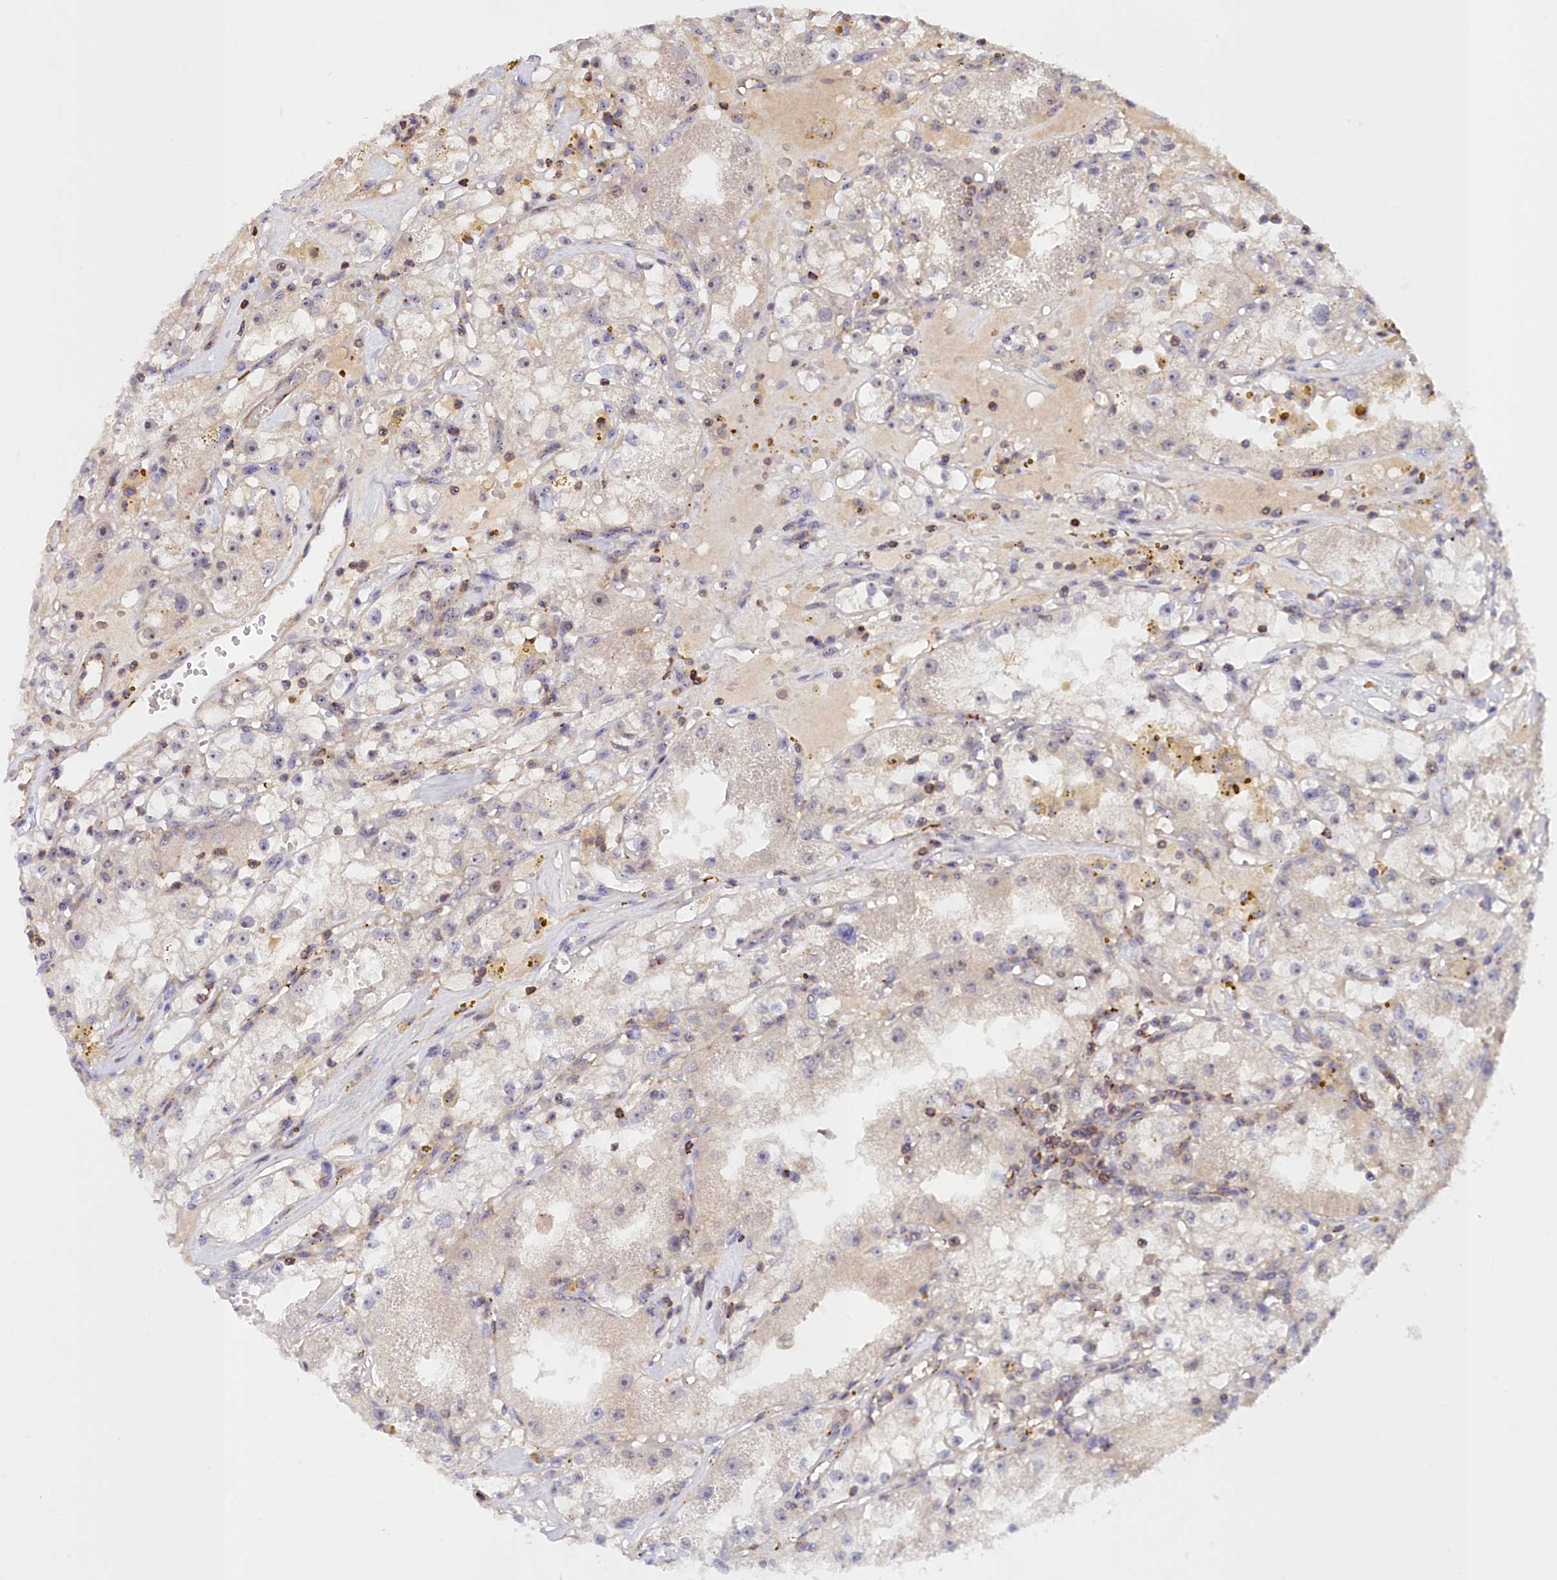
{"staining": {"intensity": "negative", "quantity": "none", "location": "none"}, "tissue": "renal cancer", "cell_type": "Tumor cells", "image_type": "cancer", "snomed": [{"axis": "morphology", "description": "Adenocarcinoma, NOS"}, {"axis": "topography", "description": "Kidney"}], "caption": "IHC of human adenocarcinoma (renal) demonstrates no expression in tumor cells.", "gene": "NEURL4", "patient": {"sex": "male", "age": 56}}